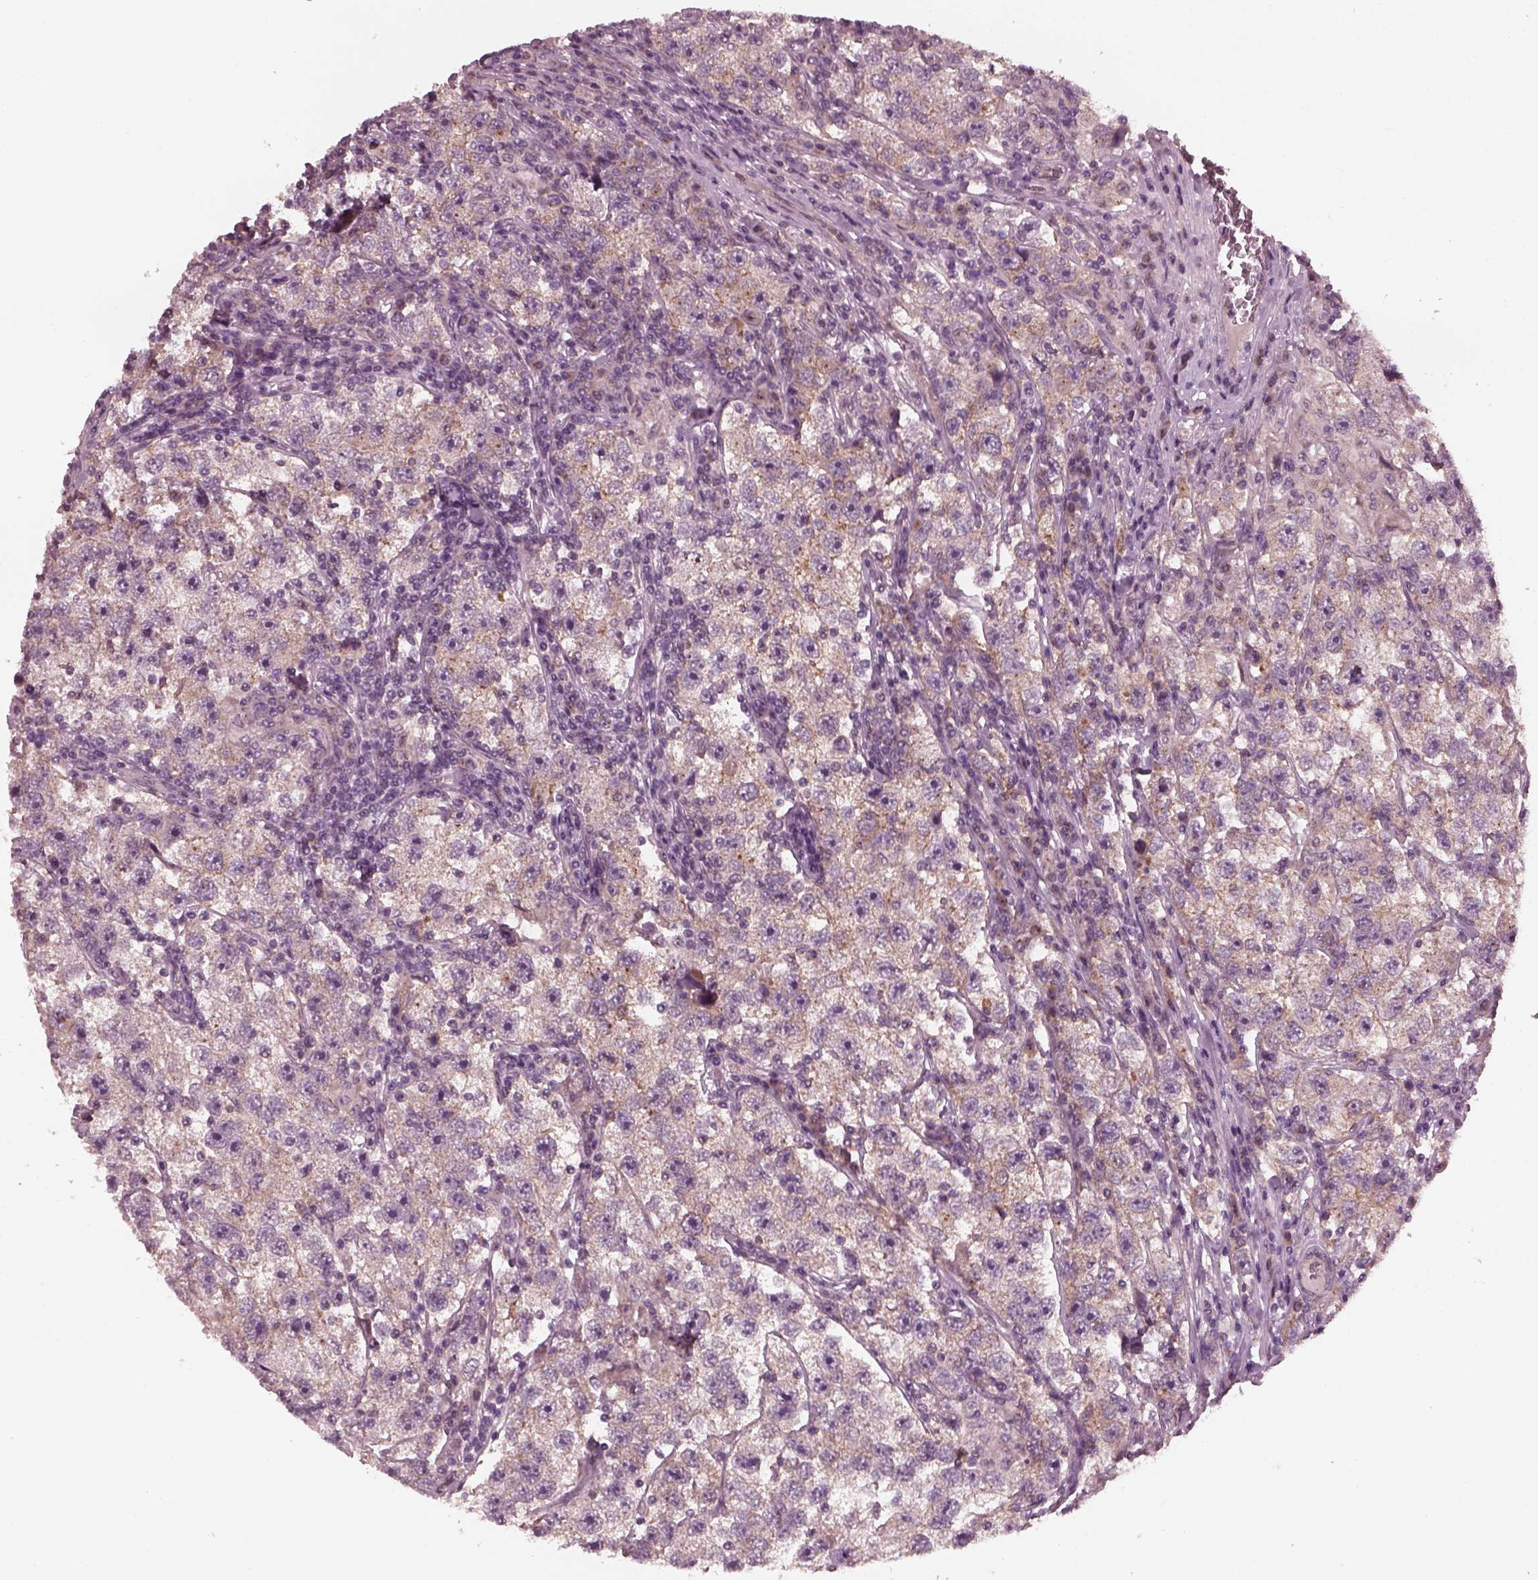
{"staining": {"intensity": "weak", "quantity": "25%-75%", "location": "cytoplasmic/membranous"}, "tissue": "testis cancer", "cell_type": "Tumor cells", "image_type": "cancer", "snomed": [{"axis": "morphology", "description": "Seminoma, NOS"}, {"axis": "topography", "description": "Testis"}], "caption": "Immunohistochemical staining of testis seminoma displays low levels of weak cytoplasmic/membranous staining in about 25%-75% of tumor cells.", "gene": "TUBG1", "patient": {"sex": "male", "age": 26}}